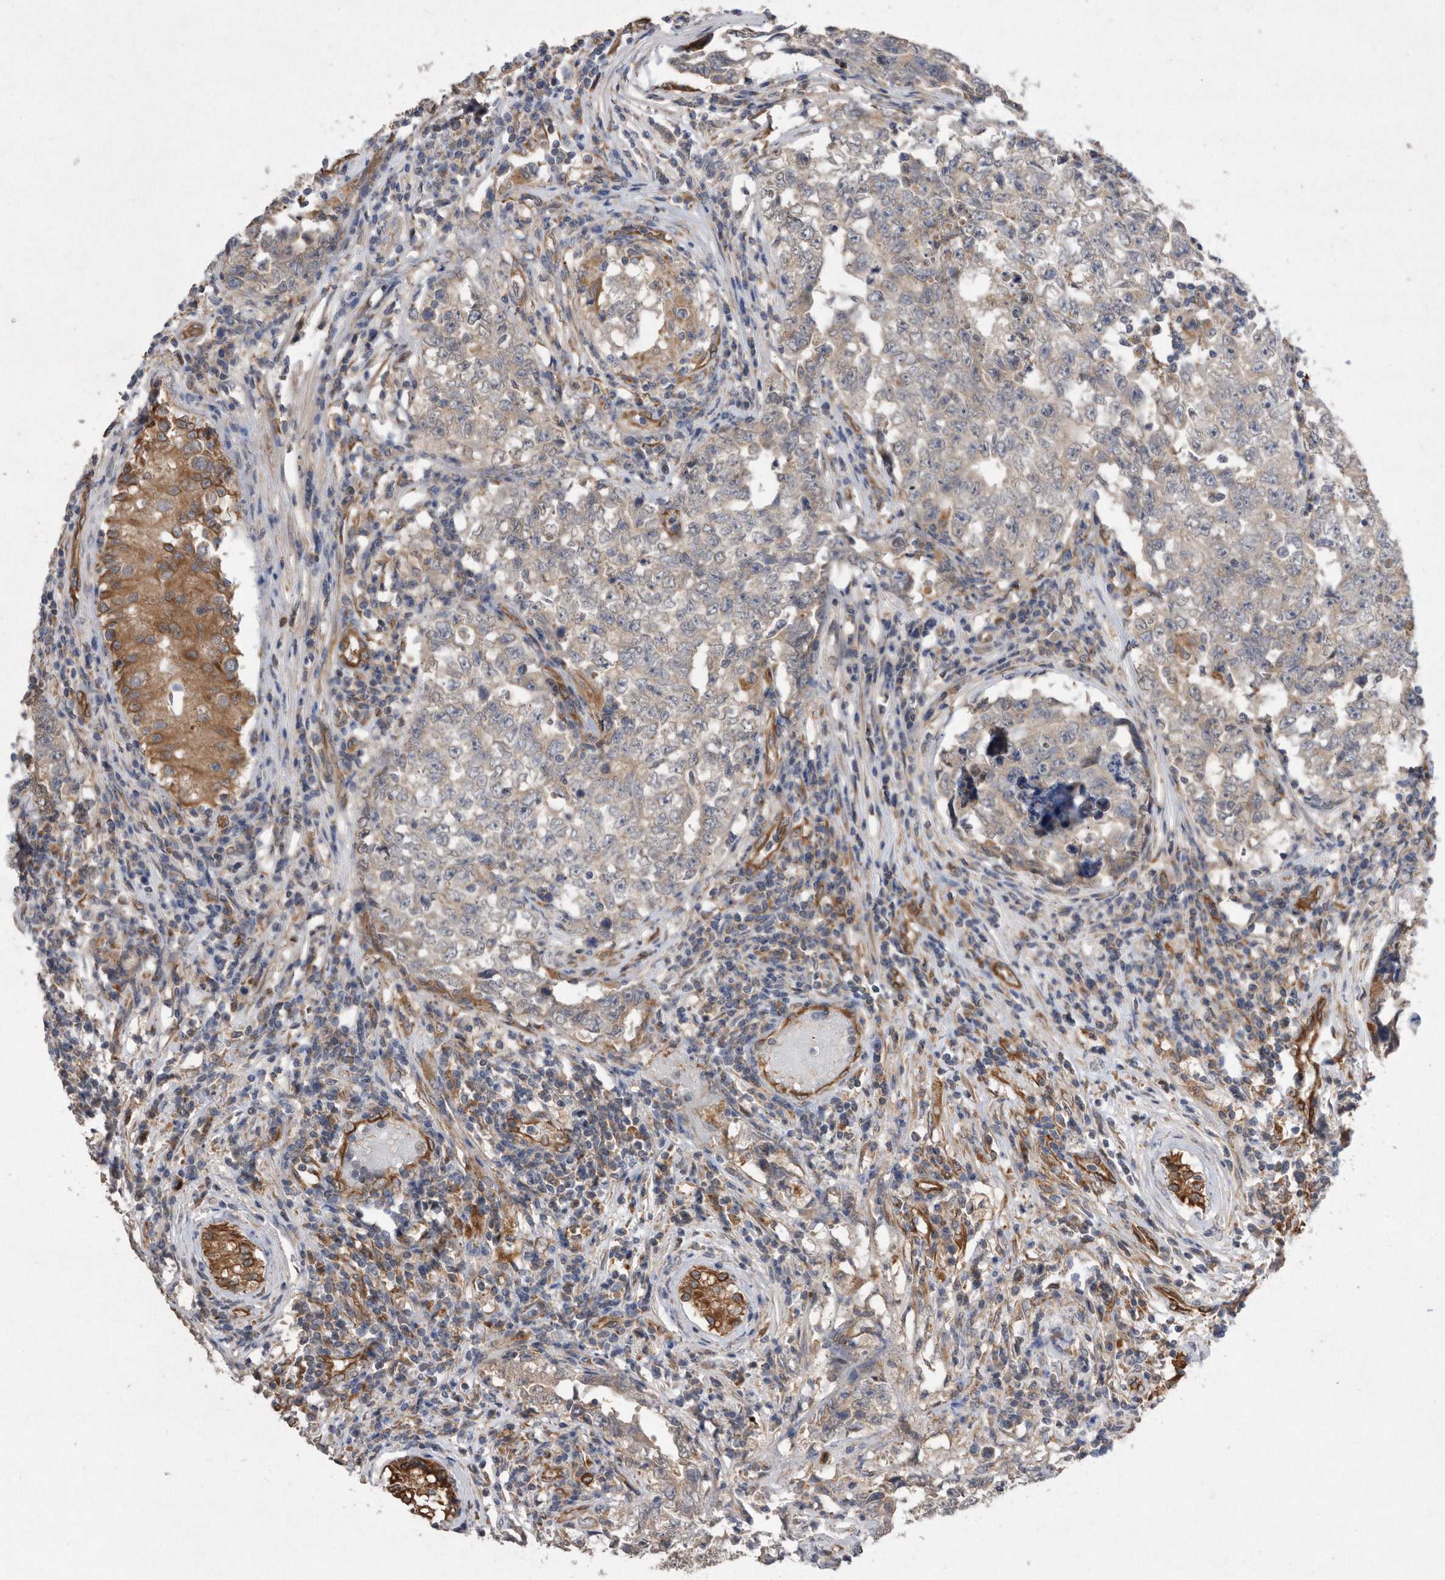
{"staining": {"intensity": "negative", "quantity": "none", "location": "none"}, "tissue": "testis cancer", "cell_type": "Tumor cells", "image_type": "cancer", "snomed": [{"axis": "morphology", "description": "Carcinoma, Embryonal, NOS"}, {"axis": "topography", "description": "Testis"}], "caption": "Protein analysis of testis cancer displays no significant positivity in tumor cells. (Immunohistochemistry (ihc), brightfield microscopy, high magnification).", "gene": "PON2", "patient": {"sex": "male", "age": 26}}